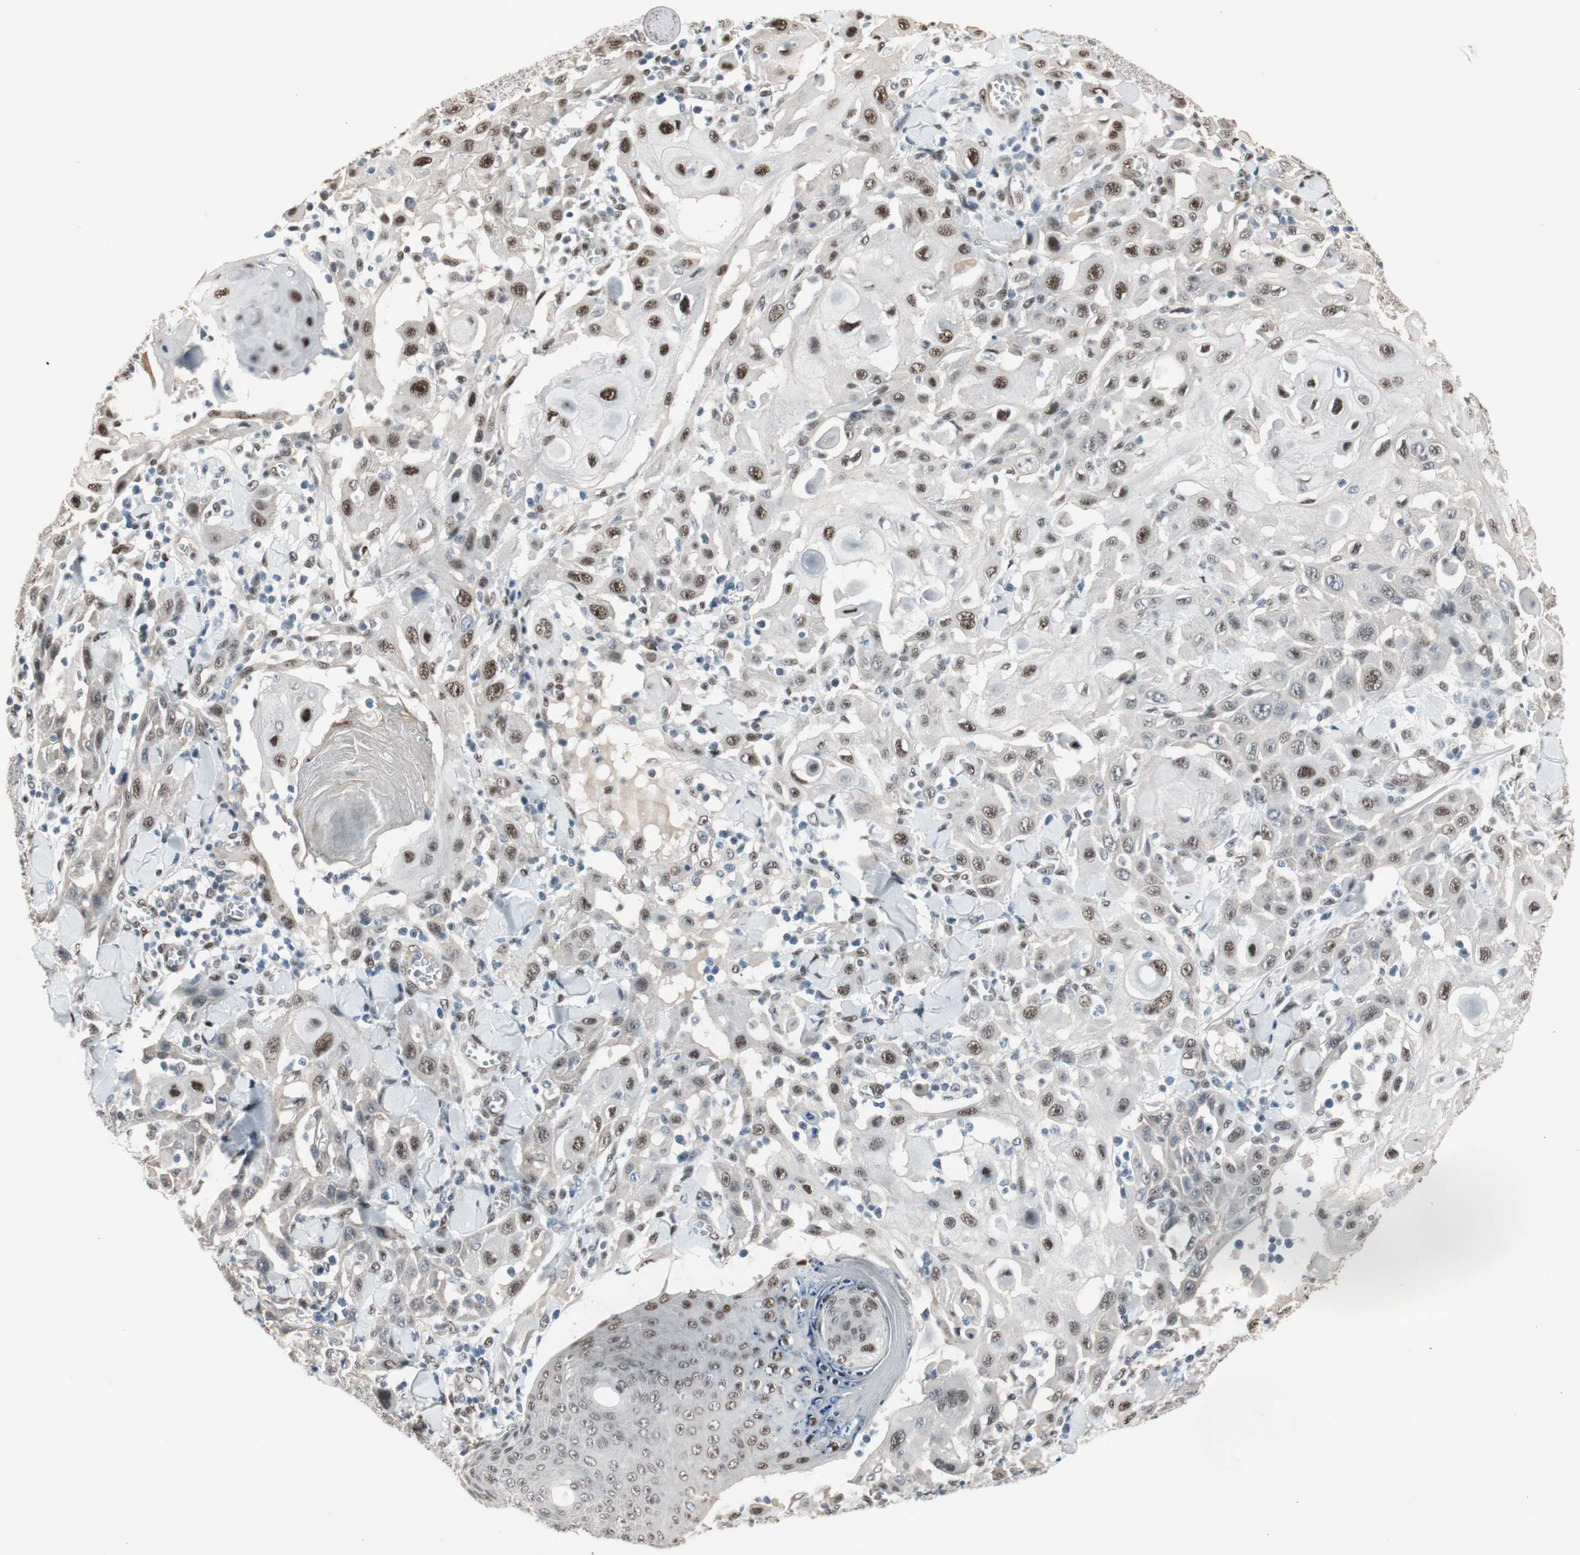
{"staining": {"intensity": "weak", "quantity": "25%-75%", "location": "nuclear"}, "tissue": "skin cancer", "cell_type": "Tumor cells", "image_type": "cancer", "snomed": [{"axis": "morphology", "description": "Squamous cell carcinoma, NOS"}, {"axis": "topography", "description": "Skin"}], "caption": "Skin cancer (squamous cell carcinoma) stained with a protein marker exhibits weak staining in tumor cells.", "gene": "PML", "patient": {"sex": "male", "age": 24}}